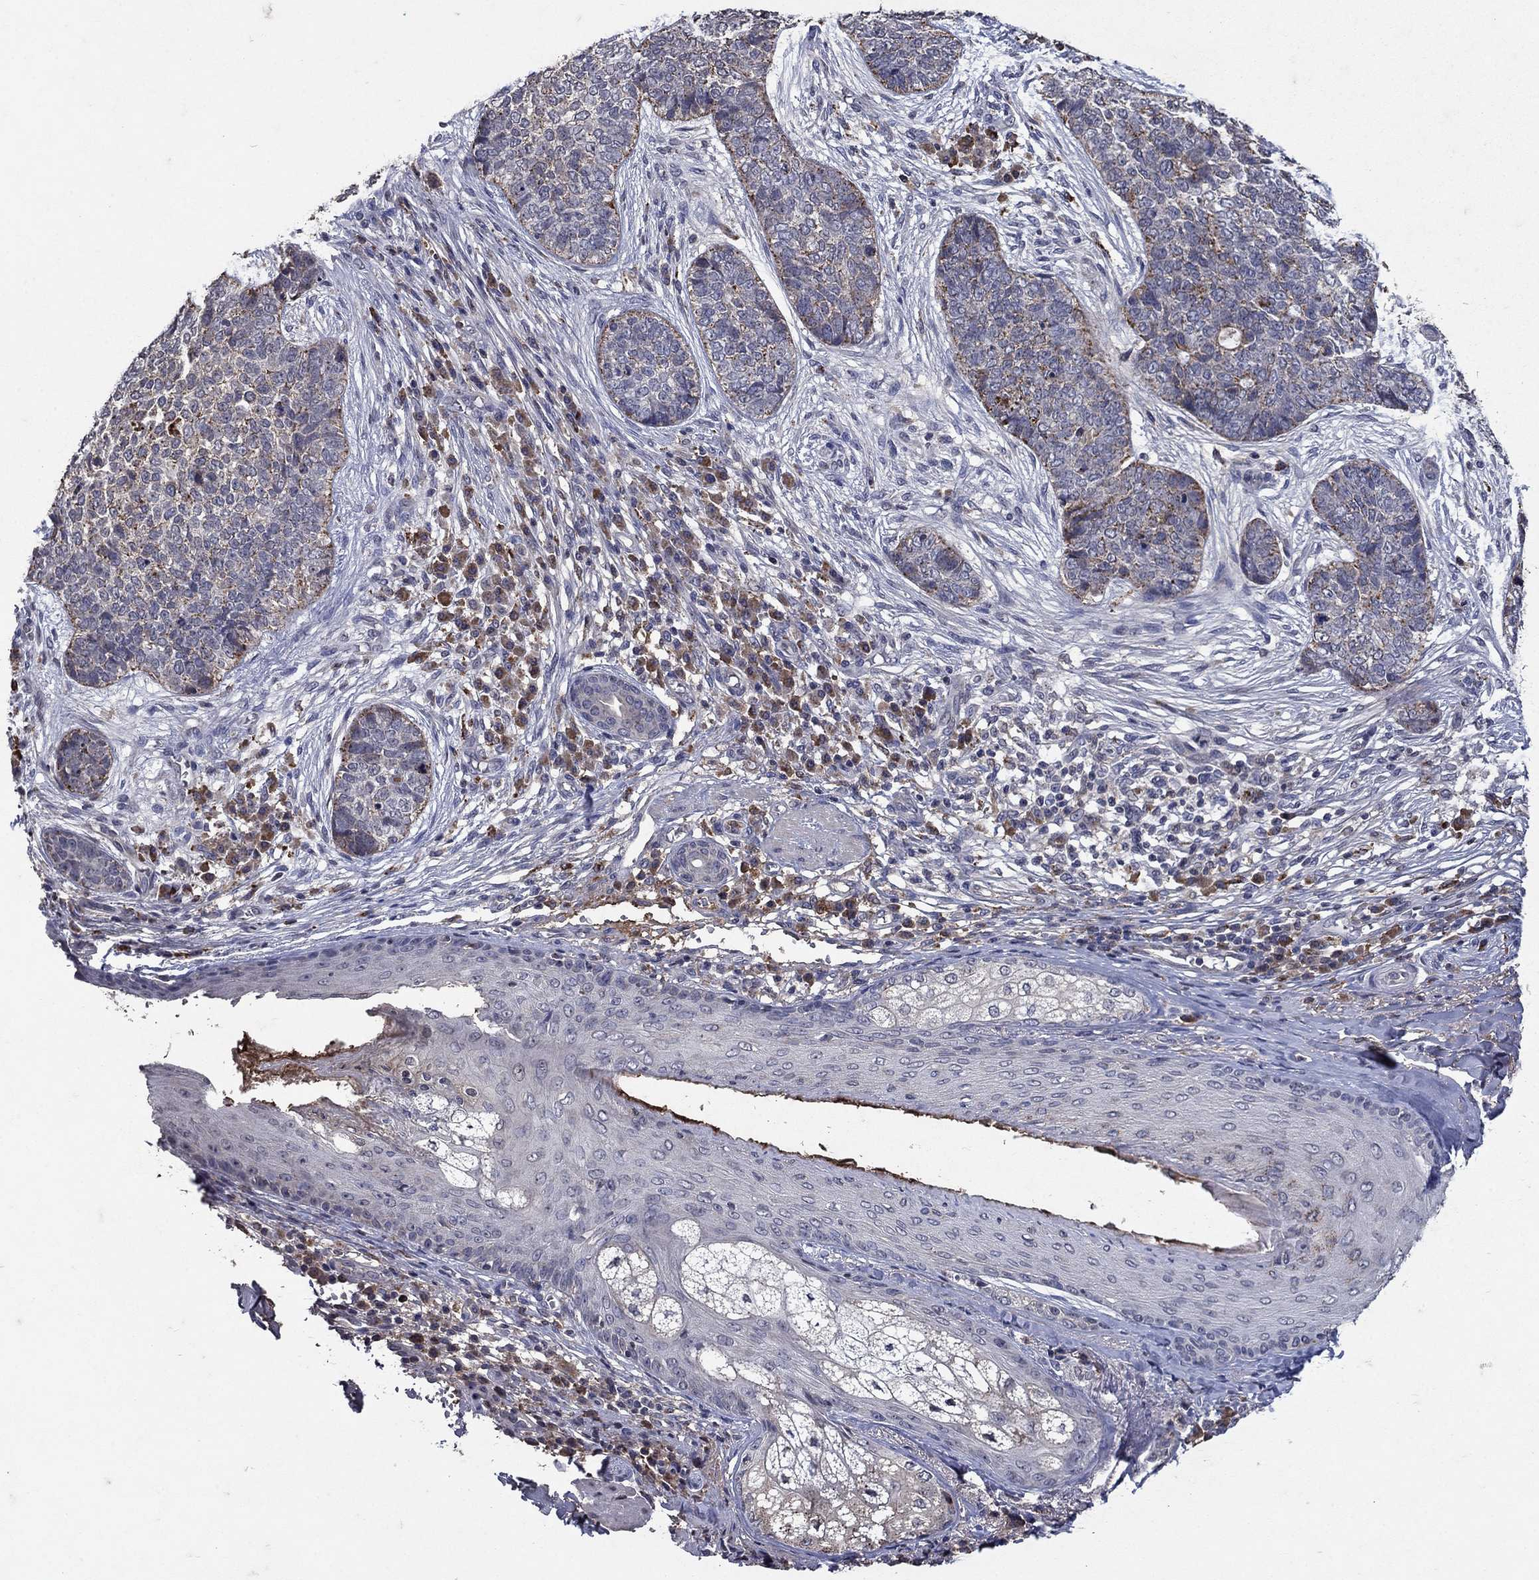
{"staining": {"intensity": "moderate", "quantity": "<25%", "location": "cytoplasmic/membranous"}, "tissue": "skin cancer", "cell_type": "Tumor cells", "image_type": "cancer", "snomed": [{"axis": "morphology", "description": "Basal cell carcinoma"}, {"axis": "topography", "description": "Skin"}], "caption": "Skin basal cell carcinoma stained with a protein marker exhibits moderate staining in tumor cells.", "gene": "NPC2", "patient": {"sex": "female", "age": 69}}